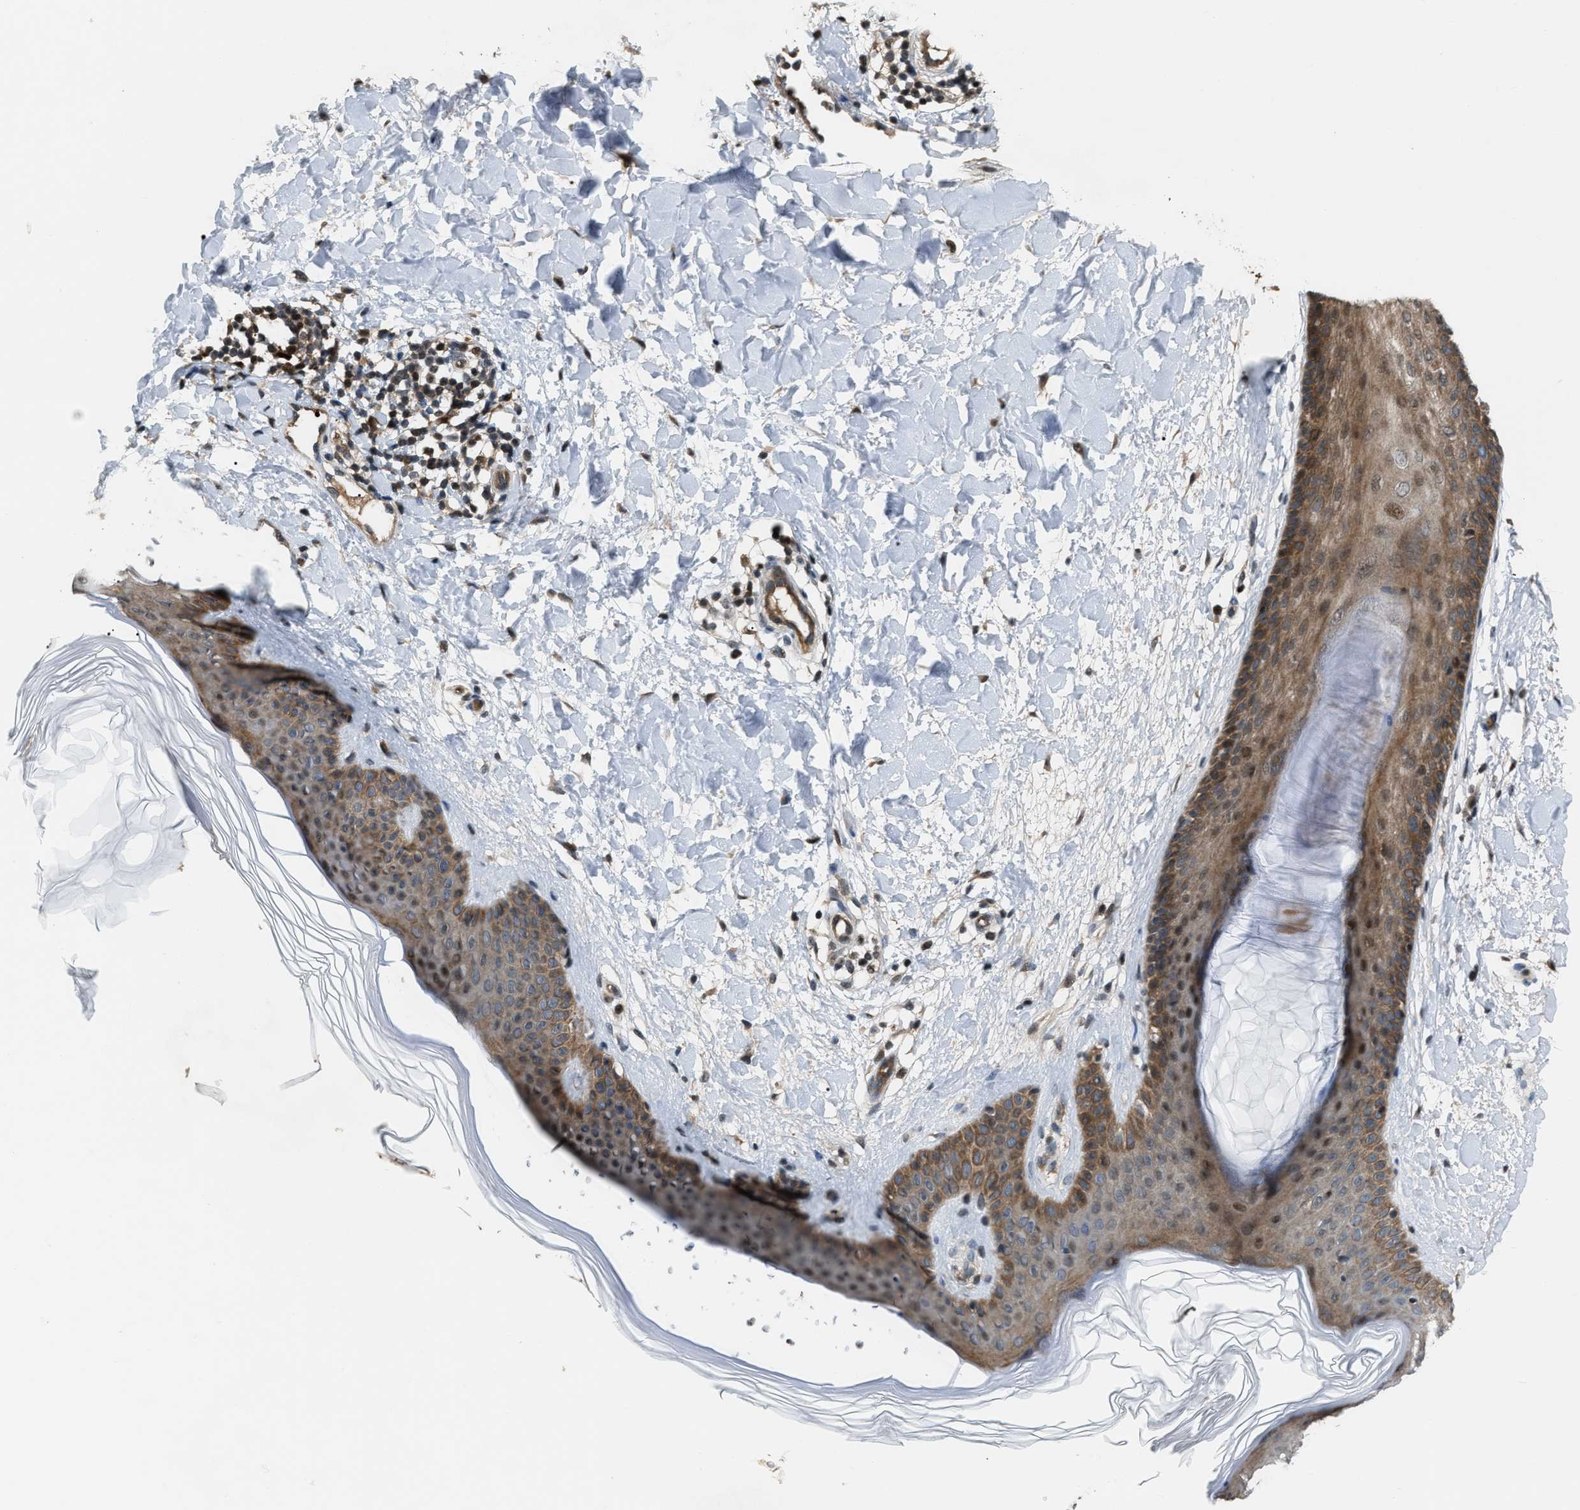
{"staining": {"intensity": "moderate", "quantity": ">75%", "location": "cytoplasmic/membranous,nuclear"}, "tissue": "skin", "cell_type": "Fibroblasts", "image_type": "normal", "snomed": [{"axis": "morphology", "description": "Normal tissue, NOS"}, {"axis": "morphology", "description": "Malignant melanoma, Metastatic site"}, {"axis": "topography", "description": "Skin"}], "caption": "The histopathology image shows staining of unremarkable skin, revealing moderate cytoplasmic/membranous,nuclear protein positivity (brown color) within fibroblasts.", "gene": "RFFL", "patient": {"sex": "male", "age": 41}}